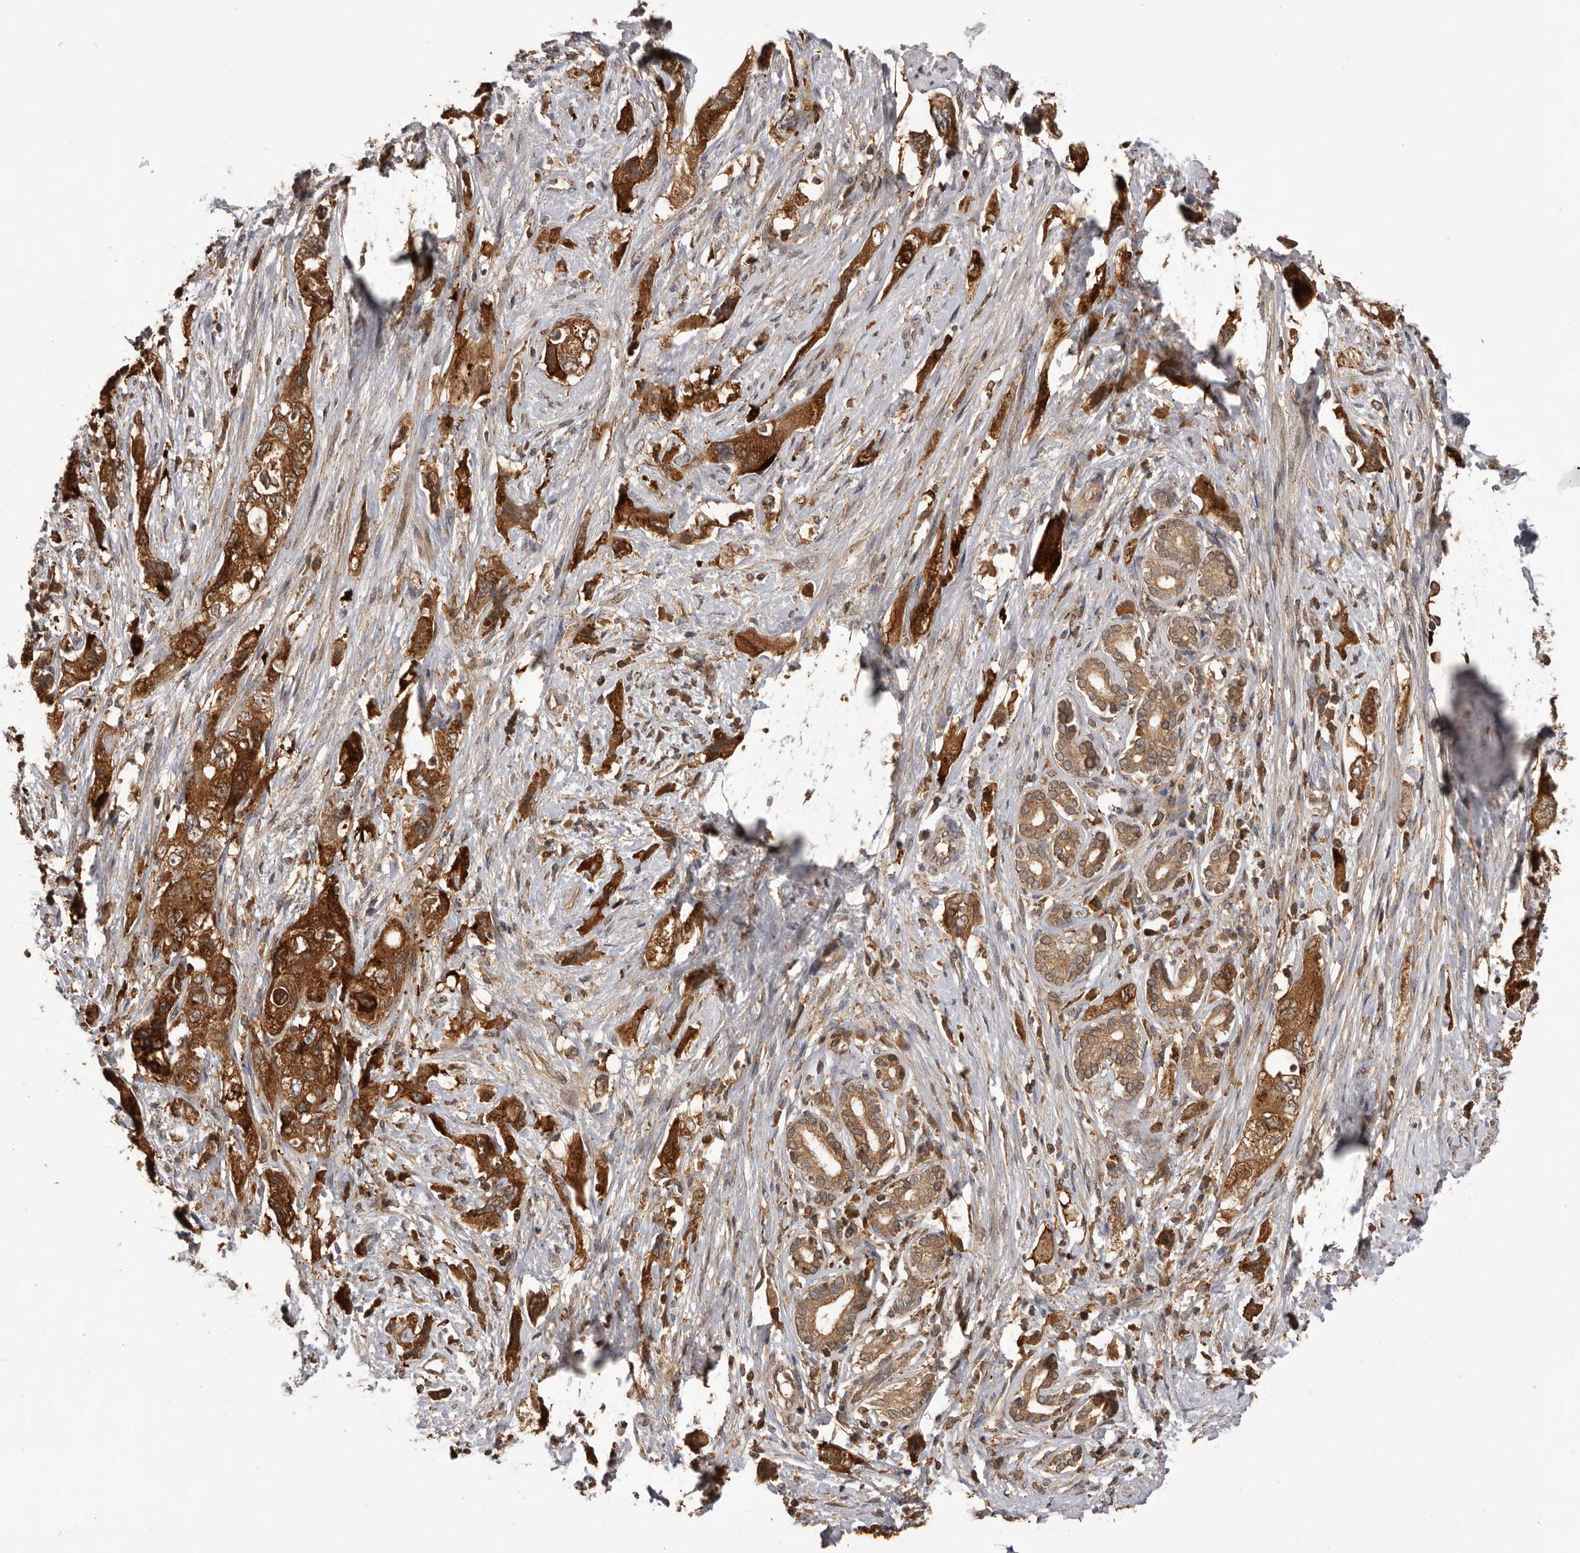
{"staining": {"intensity": "strong", "quantity": ">75%", "location": "cytoplasmic/membranous"}, "tissue": "pancreatic cancer", "cell_type": "Tumor cells", "image_type": "cancer", "snomed": [{"axis": "morphology", "description": "Adenocarcinoma, NOS"}, {"axis": "topography", "description": "Pancreas"}], "caption": "This is an image of immunohistochemistry (IHC) staining of pancreatic cancer, which shows strong expression in the cytoplasmic/membranous of tumor cells.", "gene": "SLC22A3", "patient": {"sex": "female", "age": 73}}